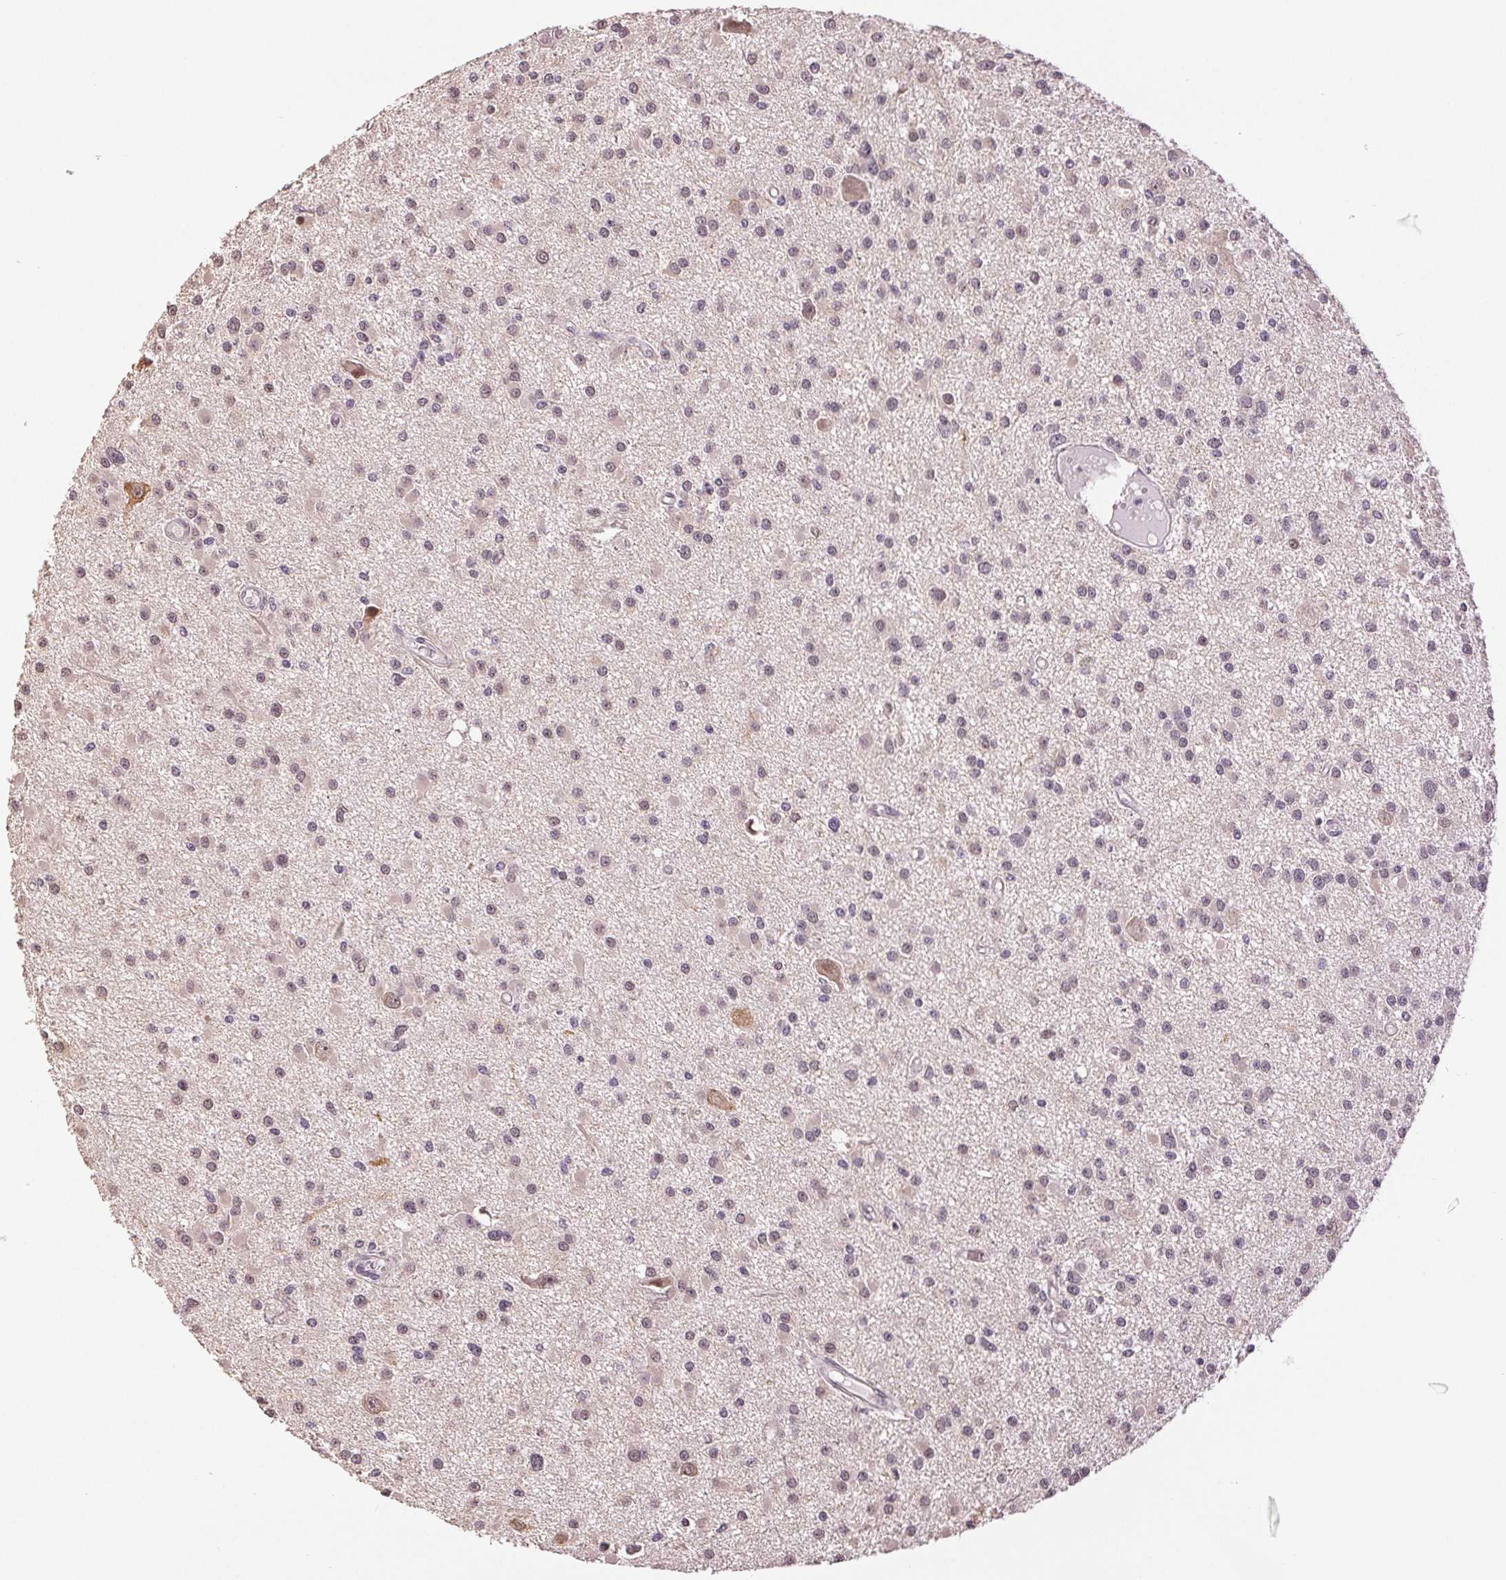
{"staining": {"intensity": "weak", "quantity": "<25%", "location": "nuclear"}, "tissue": "glioma", "cell_type": "Tumor cells", "image_type": "cancer", "snomed": [{"axis": "morphology", "description": "Glioma, malignant, High grade"}, {"axis": "topography", "description": "Brain"}], "caption": "IHC of human malignant glioma (high-grade) reveals no positivity in tumor cells.", "gene": "PLCB1", "patient": {"sex": "male", "age": 54}}